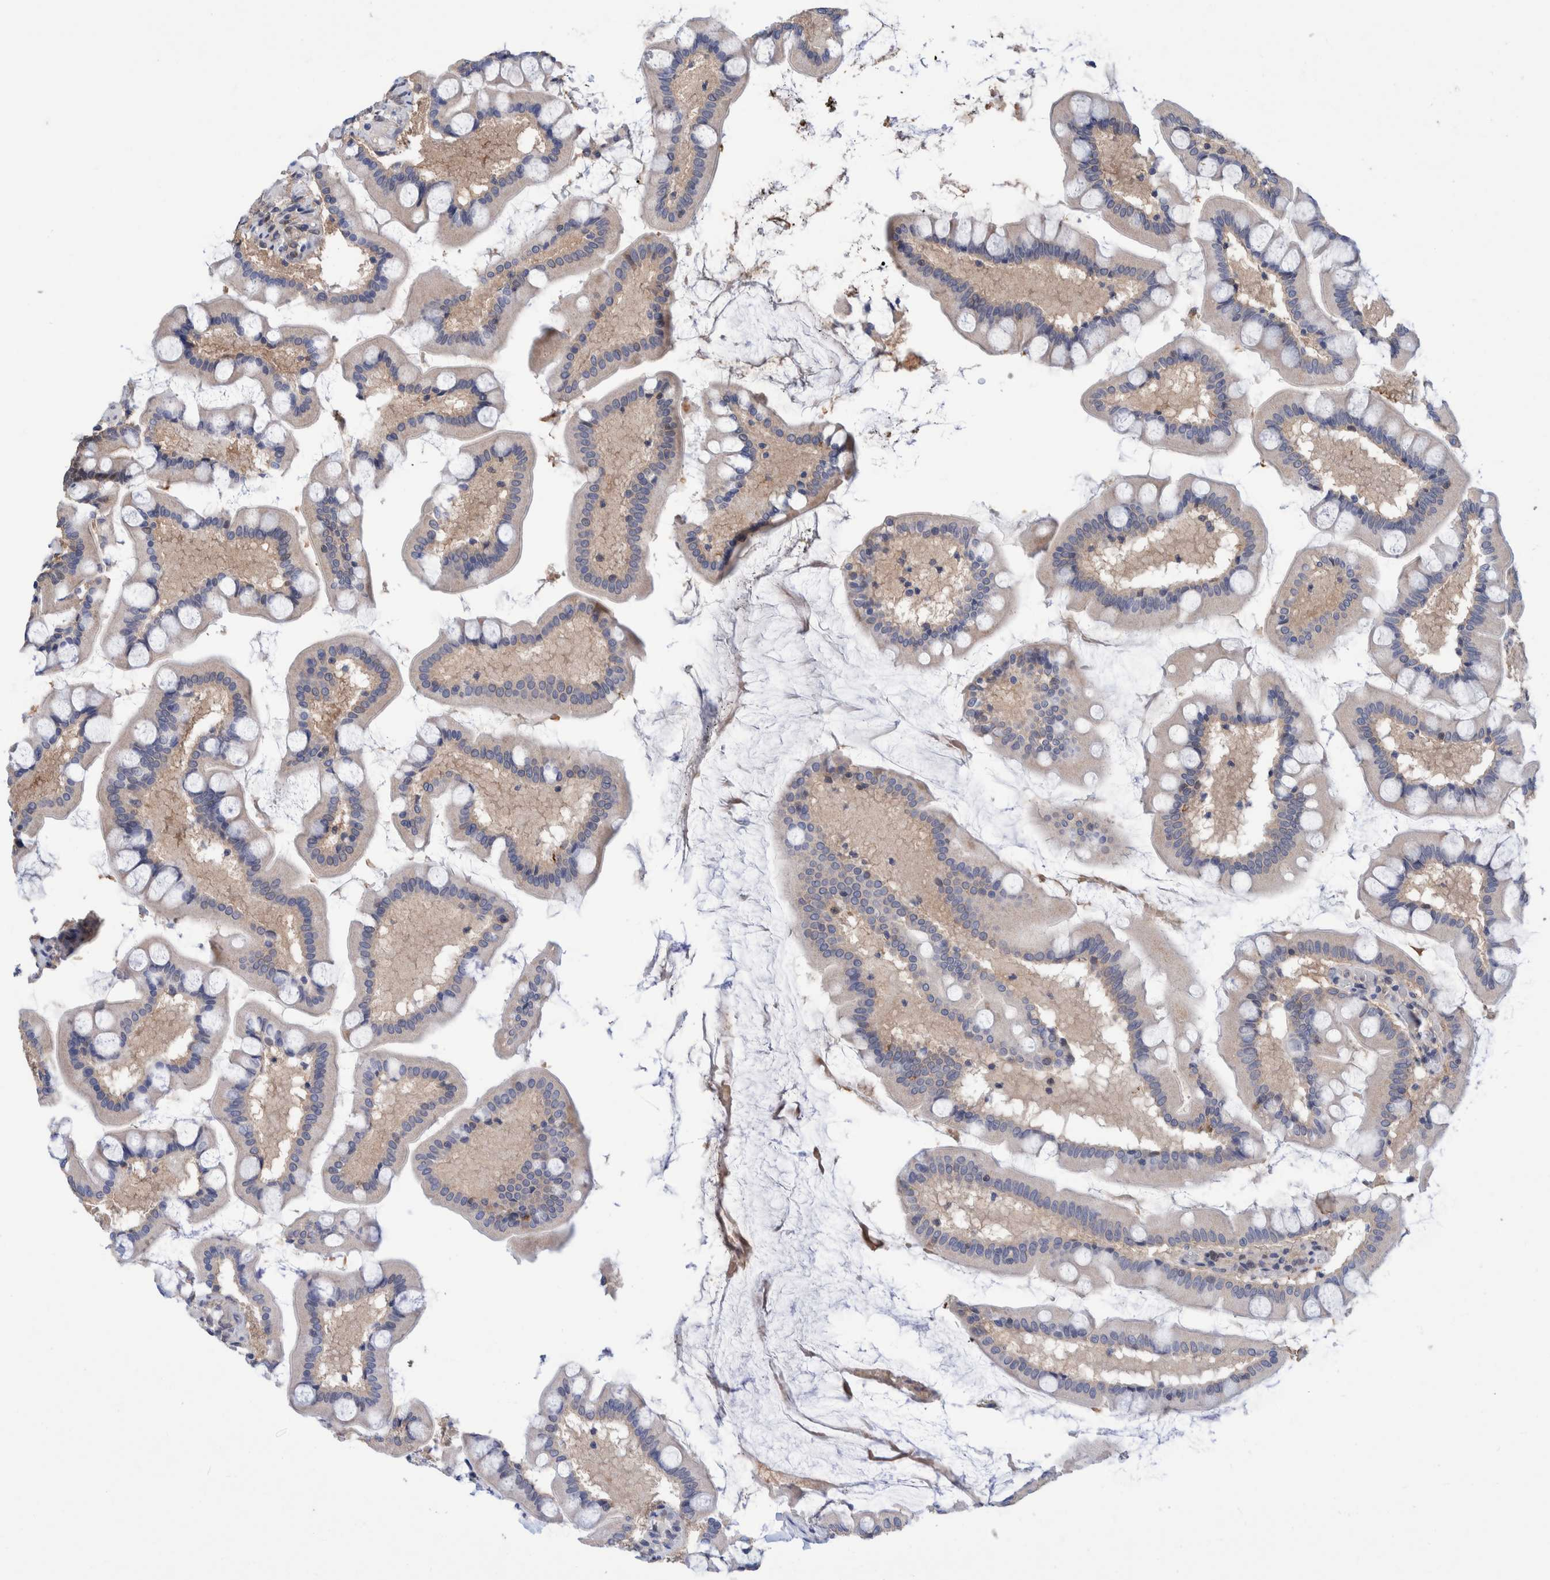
{"staining": {"intensity": "weak", "quantity": ">75%", "location": "cytoplasmic/membranous"}, "tissue": "small intestine", "cell_type": "Glandular cells", "image_type": "normal", "snomed": [{"axis": "morphology", "description": "Normal tissue, NOS"}, {"axis": "topography", "description": "Small intestine"}], "caption": "High-power microscopy captured an immunohistochemistry (IHC) image of benign small intestine, revealing weak cytoplasmic/membranous expression in approximately >75% of glandular cells.", "gene": "PFAS", "patient": {"sex": "male", "age": 41}}